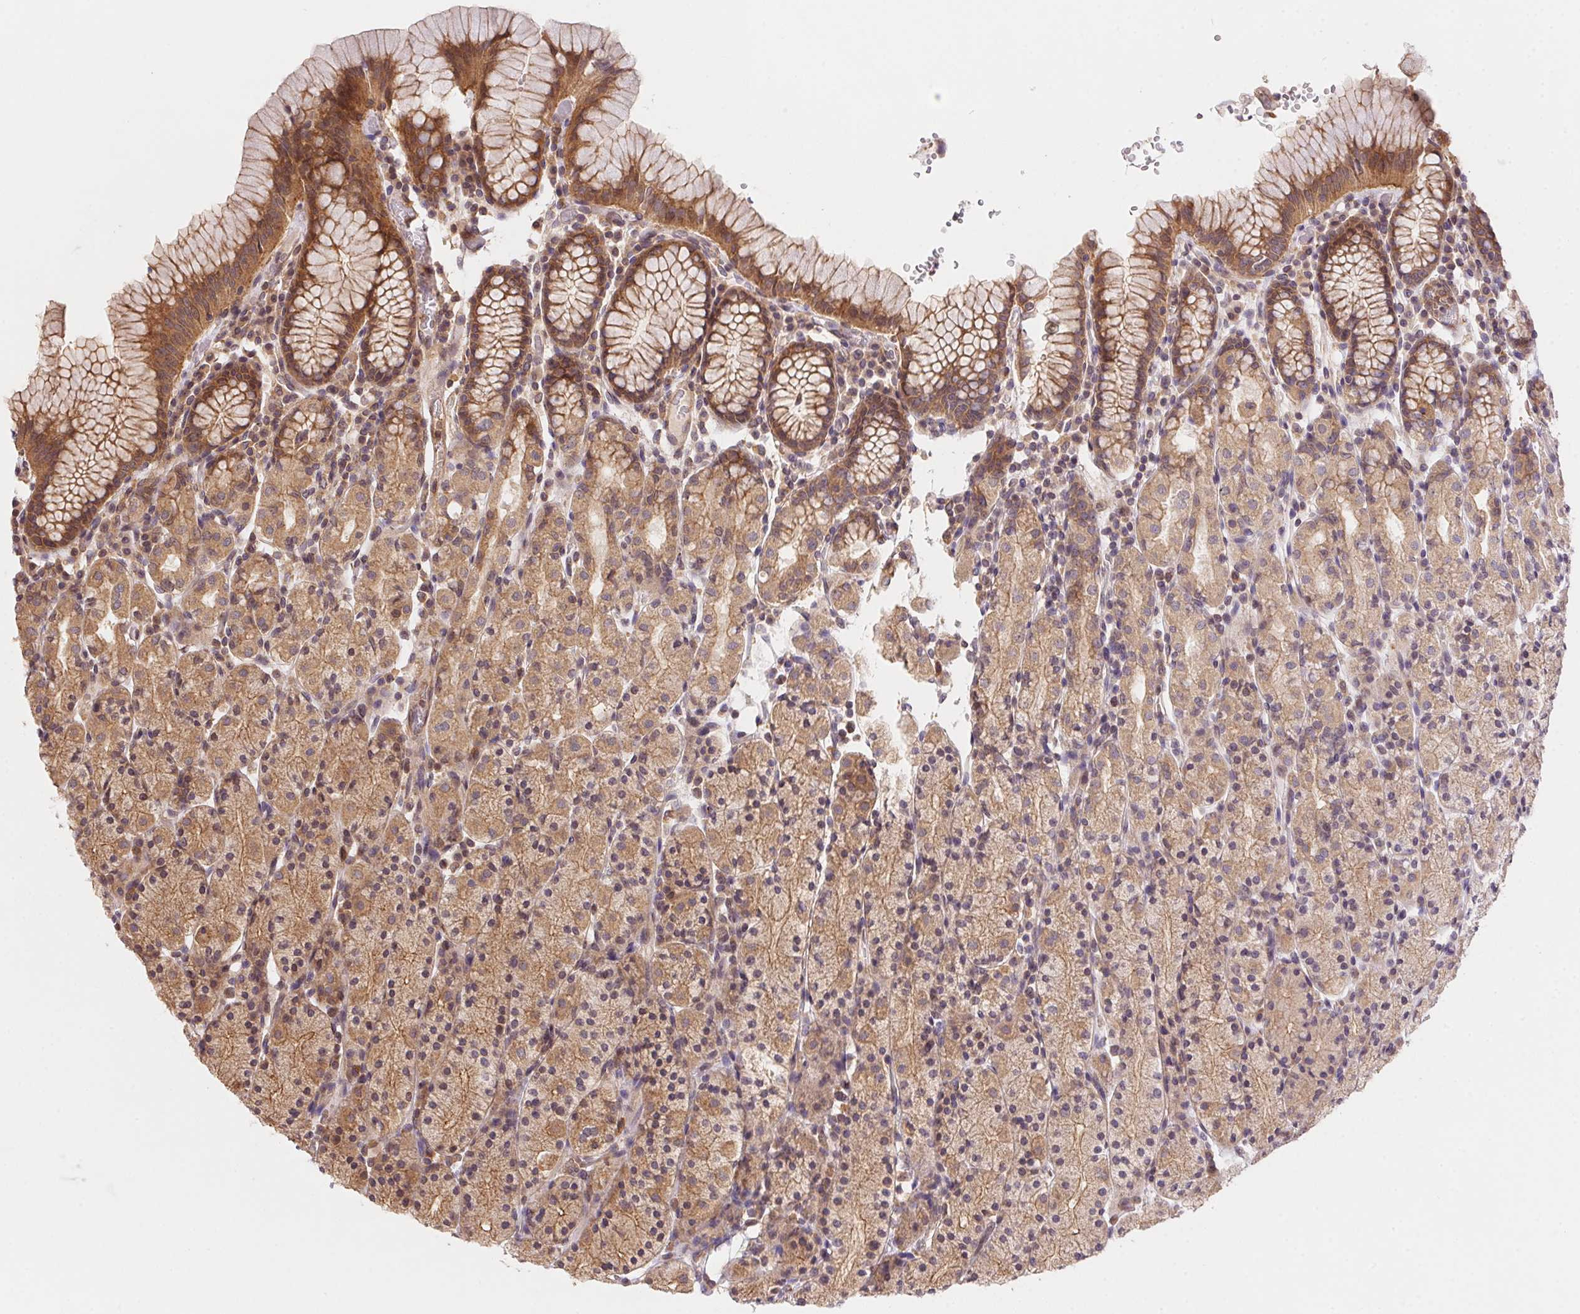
{"staining": {"intensity": "moderate", "quantity": ">75%", "location": "cytoplasmic/membranous"}, "tissue": "stomach", "cell_type": "Glandular cells", "image_type": "normal", "snomed": [{"axis": "morphology", "description": "Normal tissue, NOS"}, {"axis": "topography", "description": "Stomach, upper"}, {"axis": "topography", "description": "Stomach"}], "caption": "A medium amount of moderate cytoplasmic/membranous expression is present in about >75% of glandular cells in benign stomach. (DAB = brown stain, brightfield microscopy at high magnification).", "gene": "MEX3D", "patient": {"sex": "male", "age": 62}}